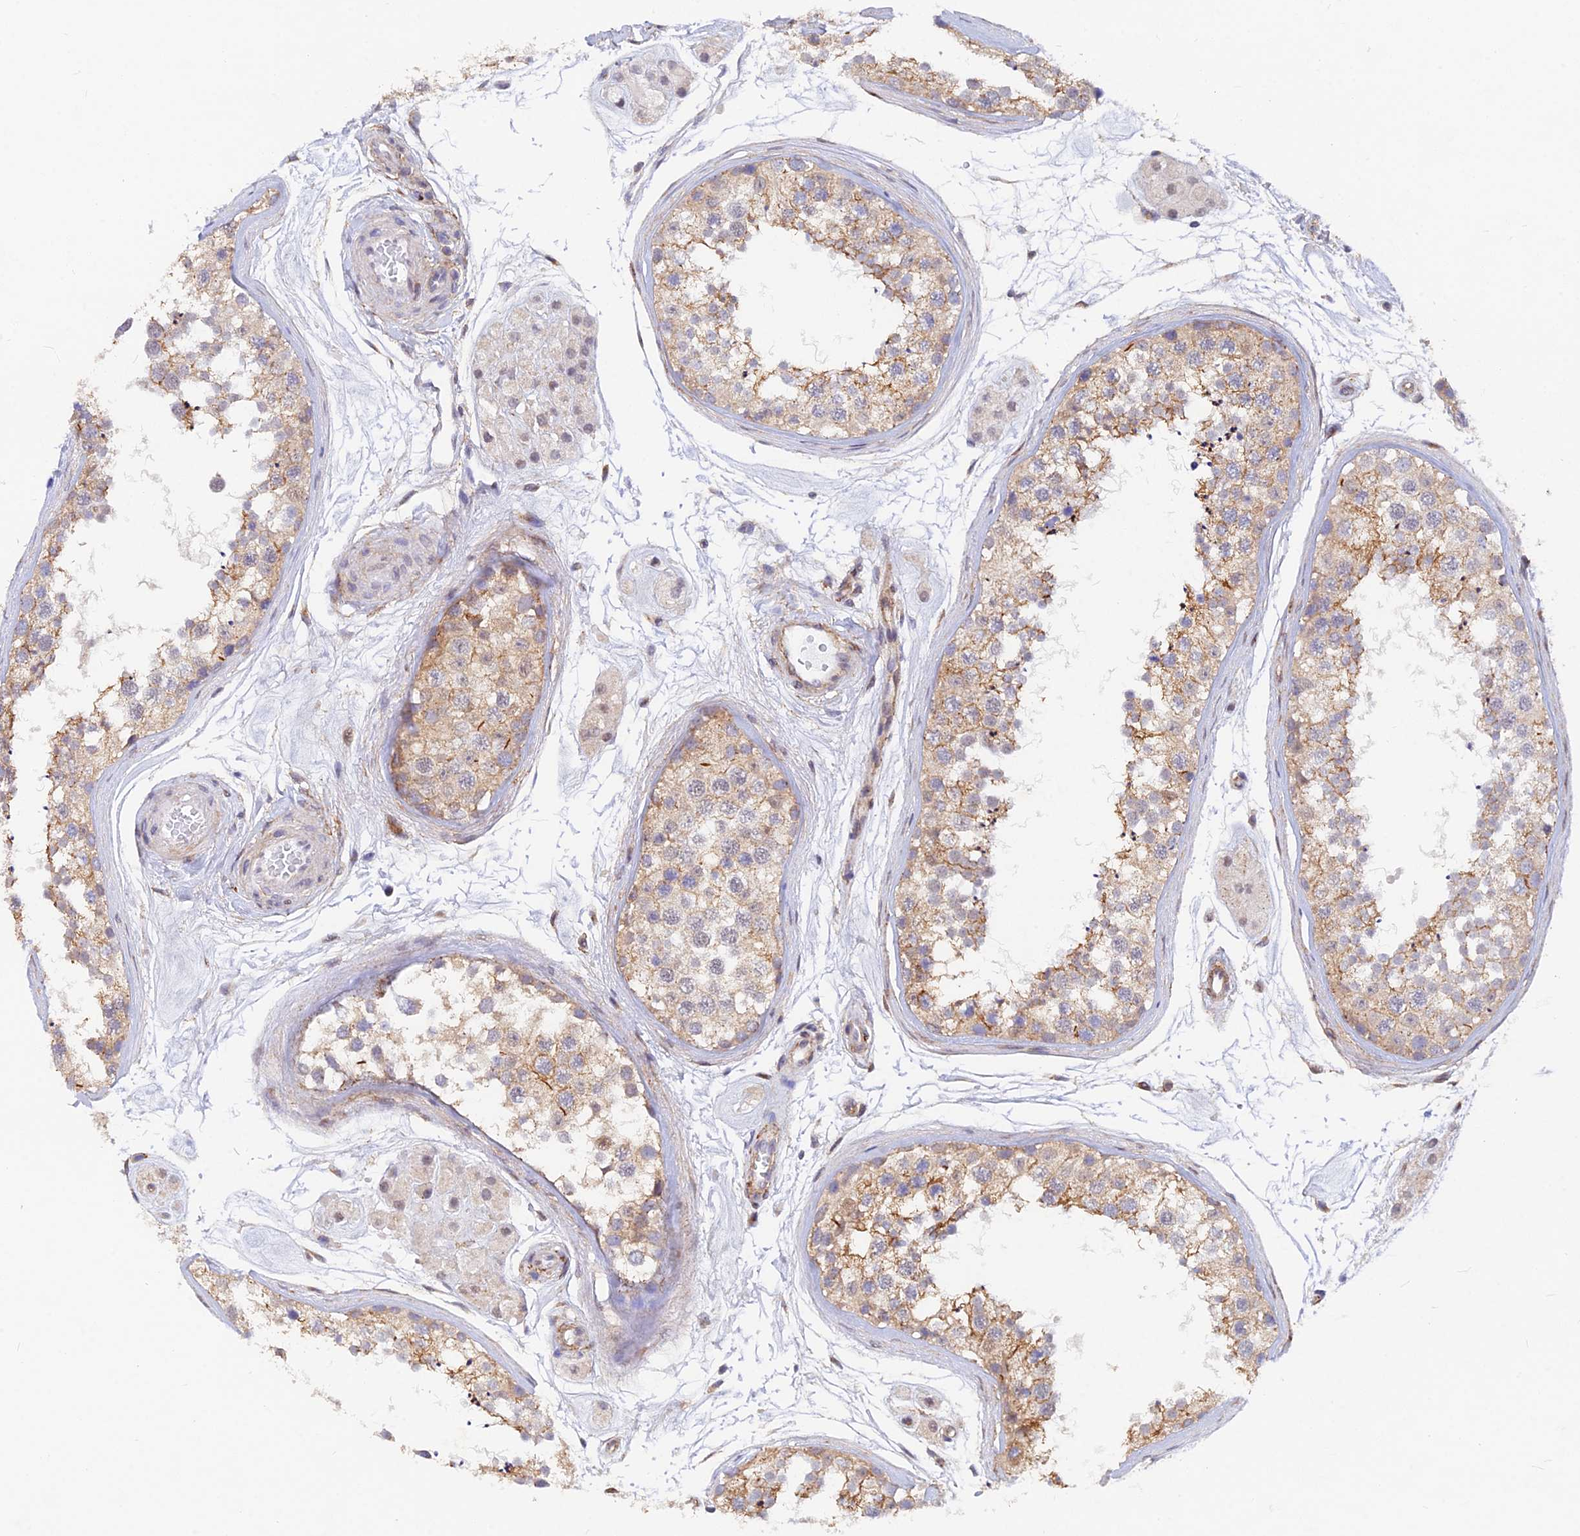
{"staining": {"intensity": "moderate", "quantity": "25%-75%", "location": "cytoplasmic/membranous"}, "tissue": "testis", "cell_type": "Cells in seminiferous ducts", "image_type": "normal", "snomed": [{"axis": "morphology", "description": "Normal tissue, NOS"}, {"axis": "topography", "description": "Testis"}], "caption": "Human testis stained for a protein (brown) shows moderate cytoplasmic/membranous positive staining in approximately 25%-75% of cells in seminiferous ducts.", "gene": "VSTM2L", "patient": {"sex": "male", "age": 56}}